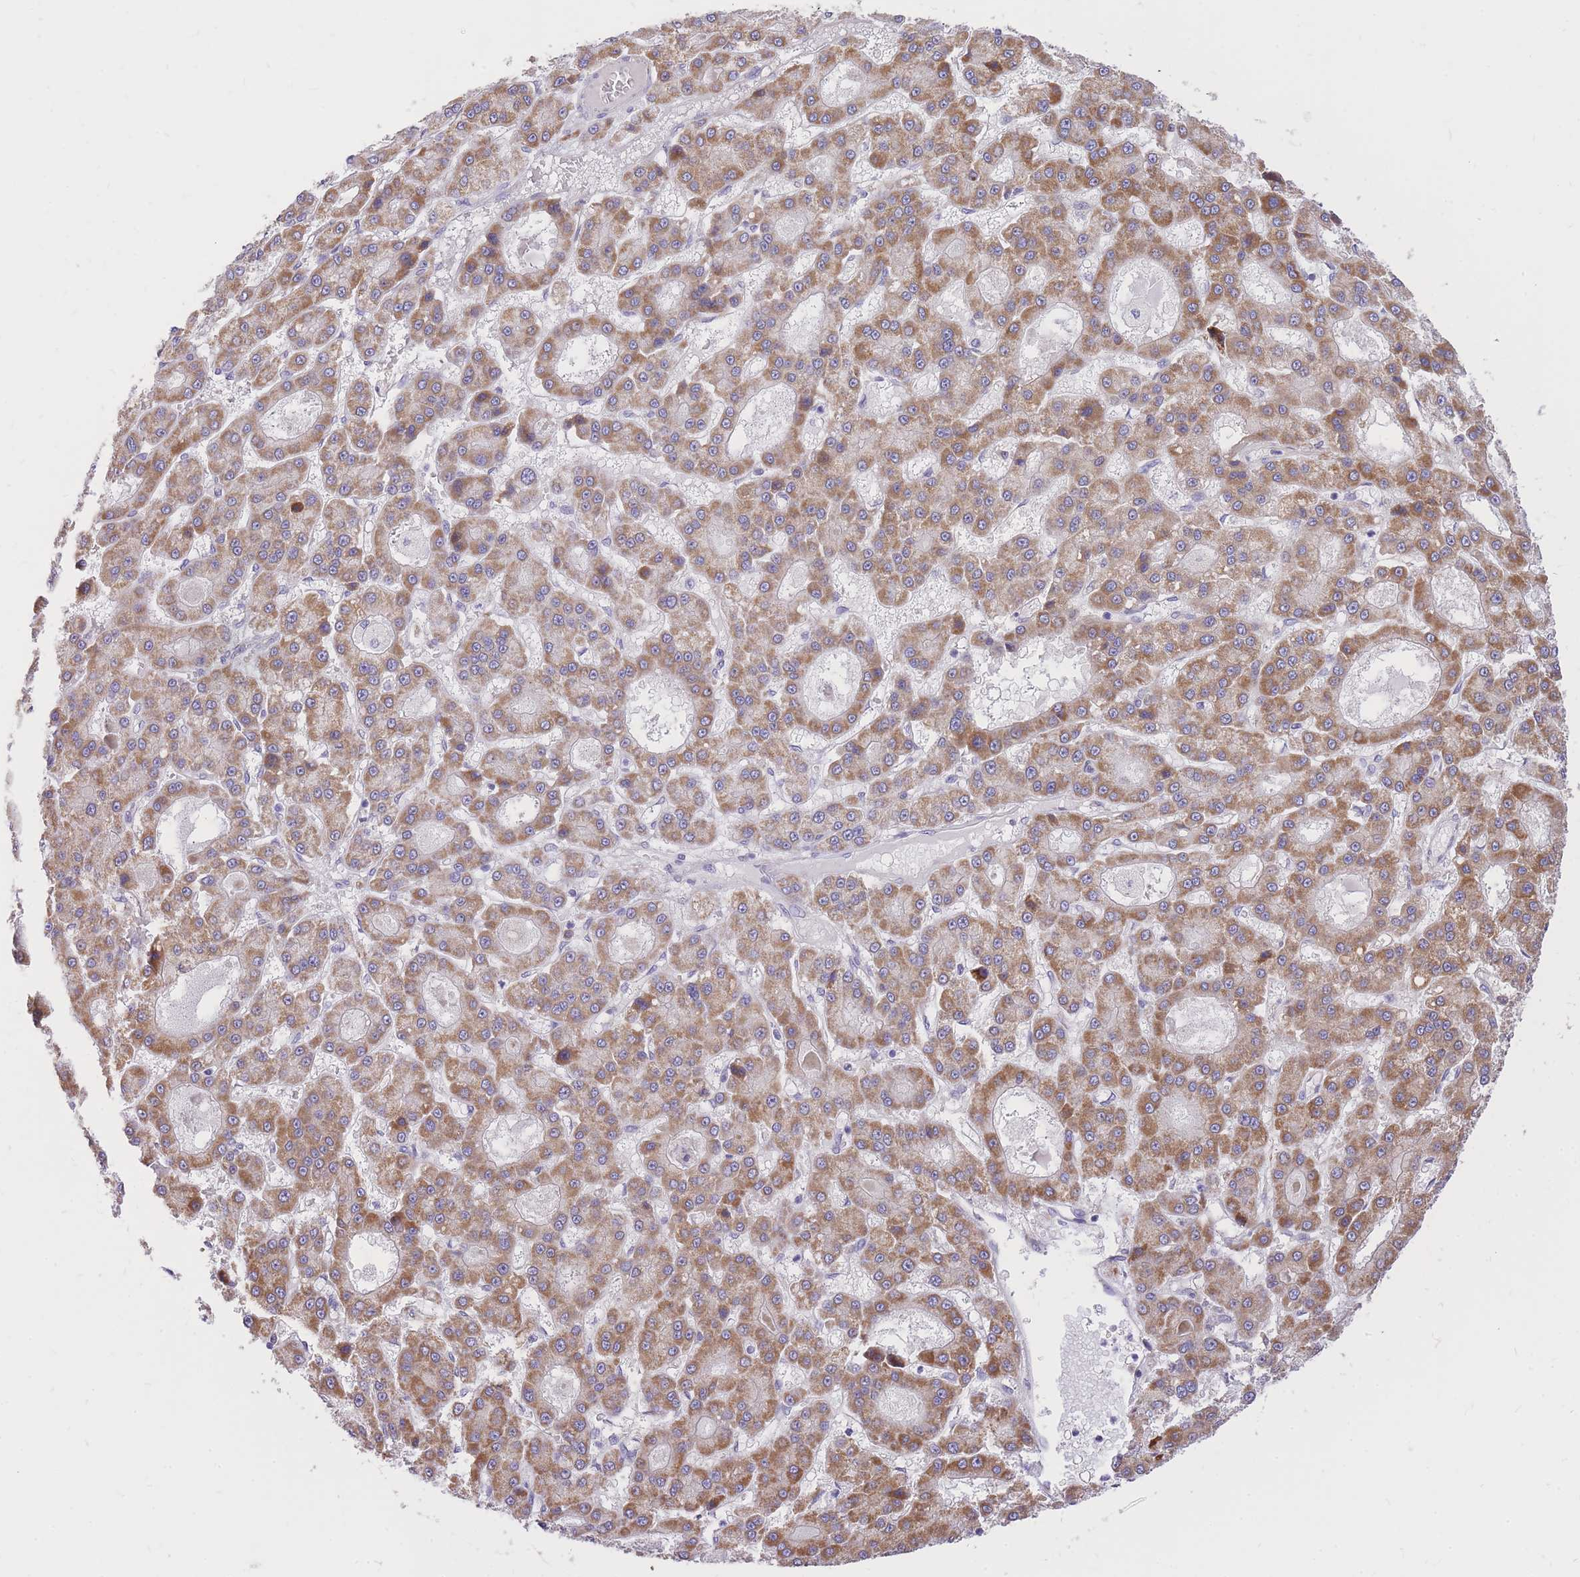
{"staining": {"intensity": "moderate", "quantity": ">75%", "location": "cytoplasmic/membranous"}, "tissue": "liver cancer", "cell_type": "Tumor cells", "image_type": "cancer", "snomed": [{"axis": "morphology", "description": "Carcinoma, Hepatocellular, NOS"}, {"axis": "topography", "description": "Liver"}], "caption": "Tumor cells exhibit medium levels of moderate cytoplasmic/membranous expression in about >75% of cells in human liver cancer (hepatocellular carcinoma).", "gene": "TOPAZ1", "patient": {"sex": "male", "age": 70}}